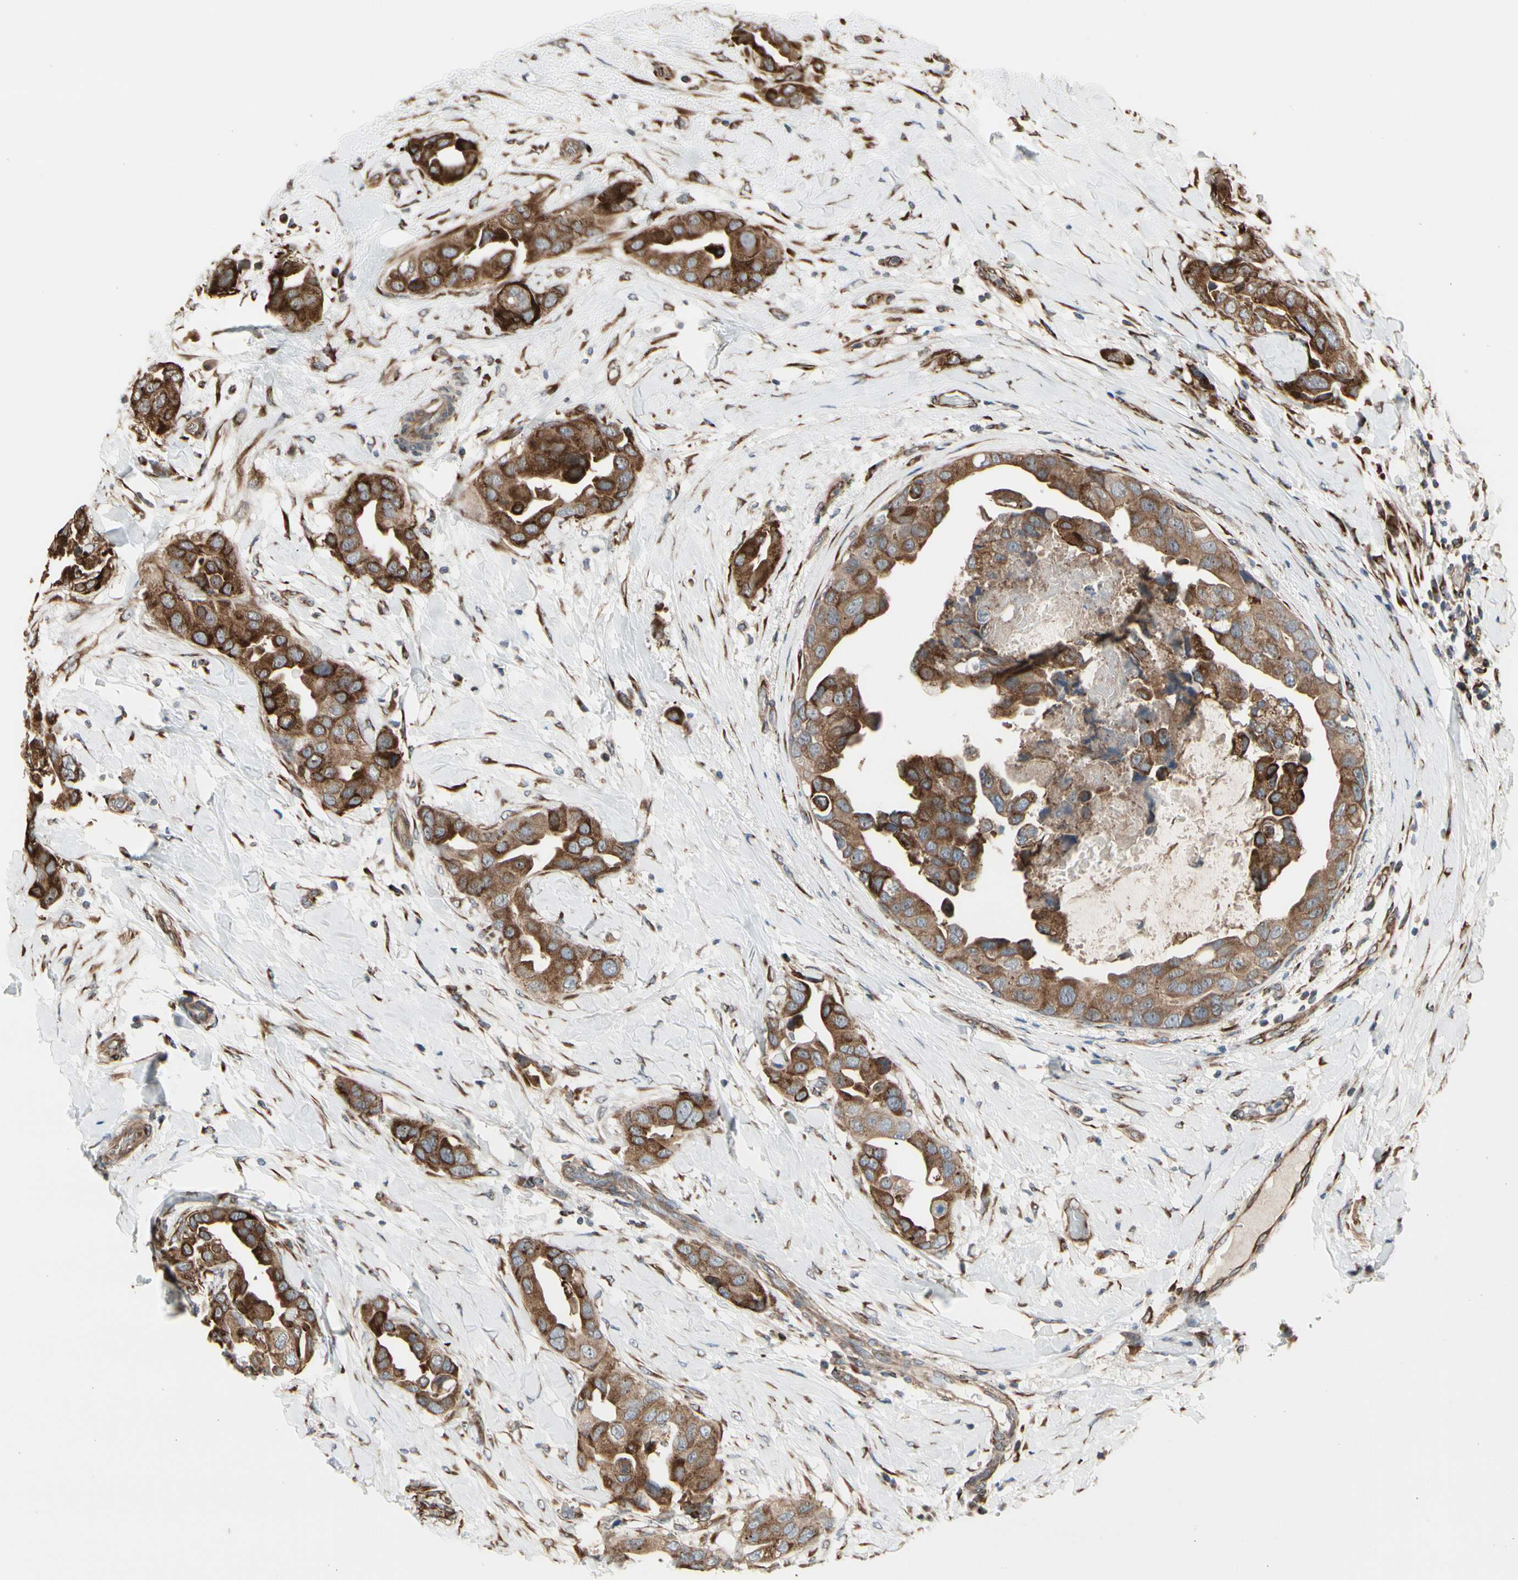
{"staining": {"intensity": "strong", "quantity": ">75%", "location": "cytoplasmic/membranous"}, "tissue": "breast cancer", "cell_type": "Tumor cells", "image_type": "cancer", "snomed": [{"axis": "morphology", "description": "Duct carcinoma"}, {"axis": "topography", "description": "Breast"}], "caption": "Human breast cancer stained for a protein (brown) exhibits strong cytoplasmic/membranous positive expression in about >75% of tumor cells.", "gene": "SLC39A9", "patient": {"sex": "female", "age": 40}}